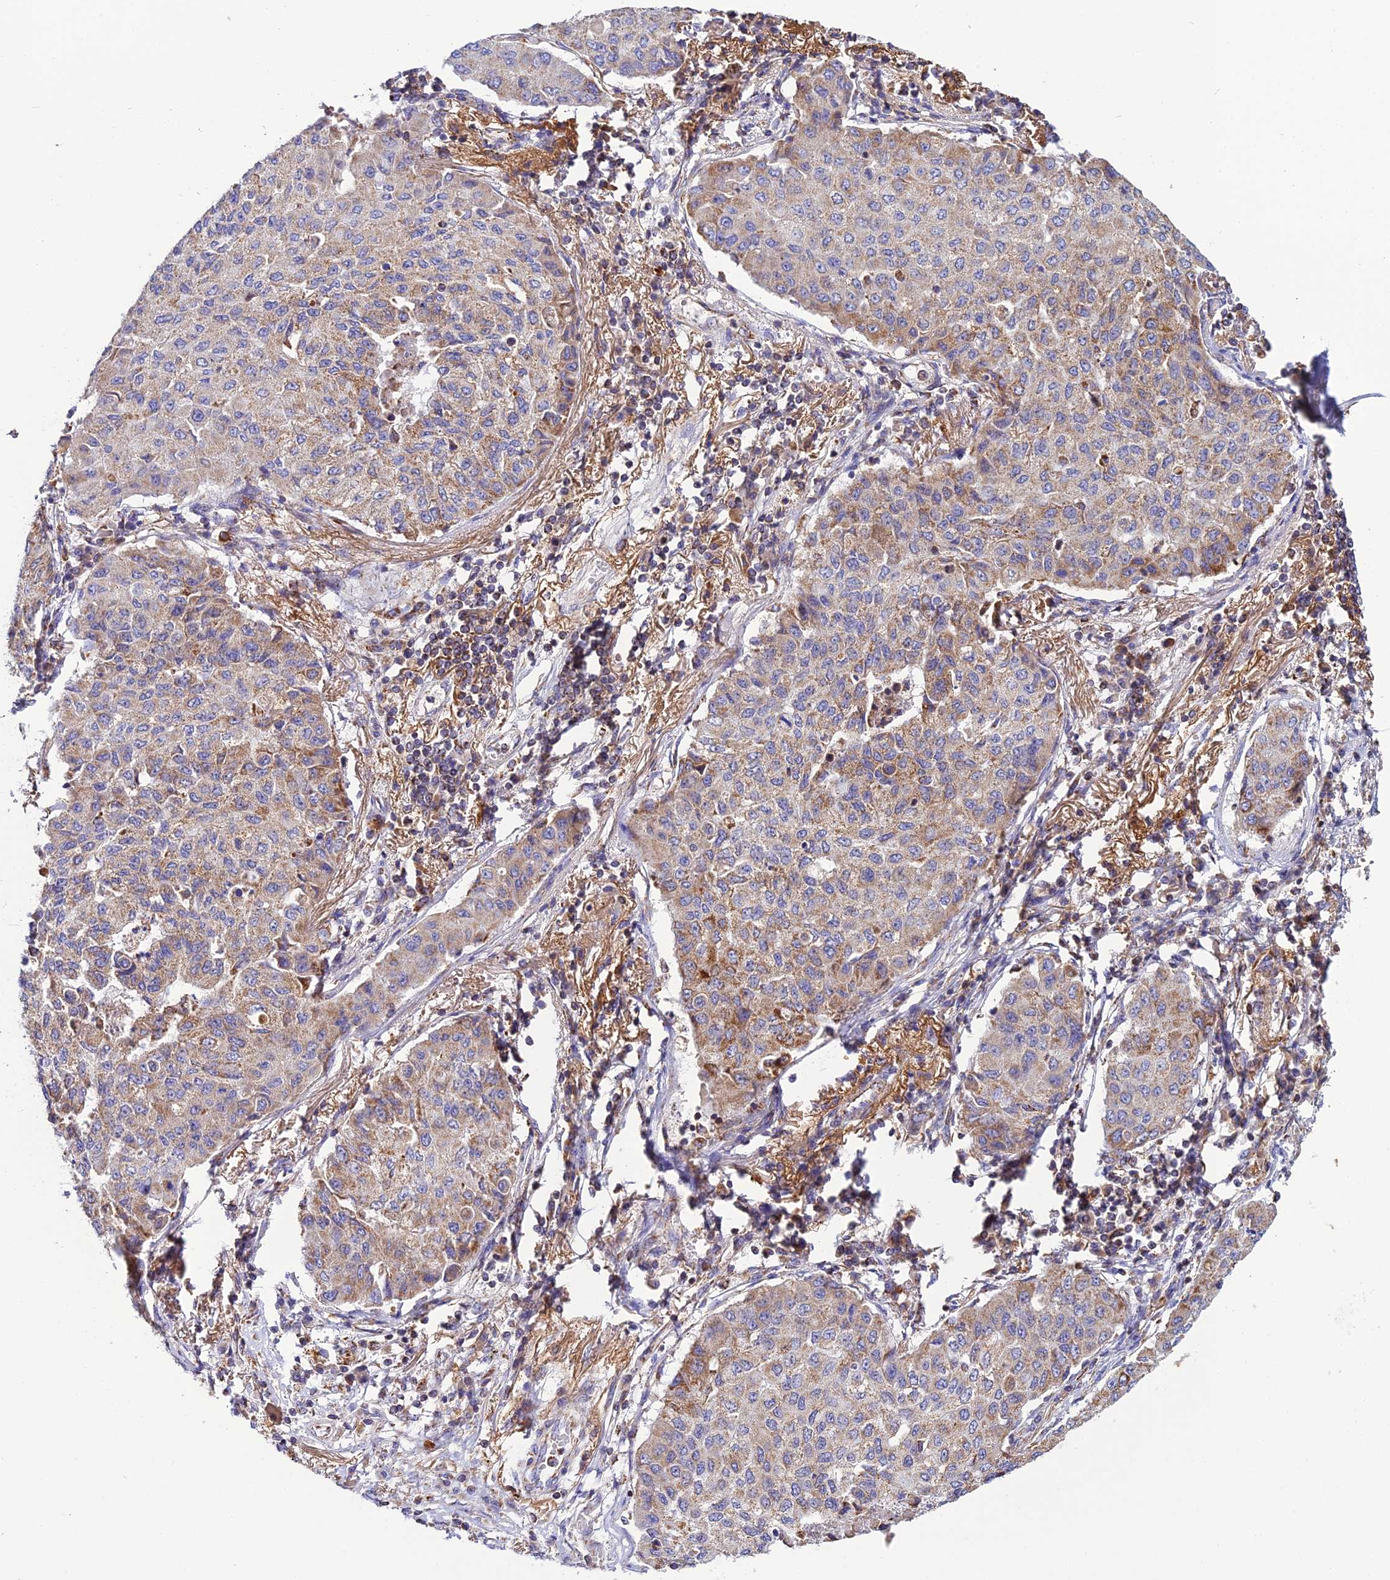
{"staining": {"intensity": "weak", "quantity": "25%-75%", "location": "cytoplasmic/membranous"}, "tissue": "lung cancer", "cell_type": "Tumor cells", "image_type": "cancer", "snomed": [{"axis": "morphology", "description": "Squamous cell carcinoma, NOS"}, {"axis": "topography", "description": "Lung"}], "caption": "Brown immunohistochemical staining in human squamous cell carcinoma (lung) demonstrates weak cytoplasmic/membranous expression in approximately 25%-75% of tumor cells.", "gene": "NIPSNAP3A", "patient": {"sex": "male", "age": 74}}